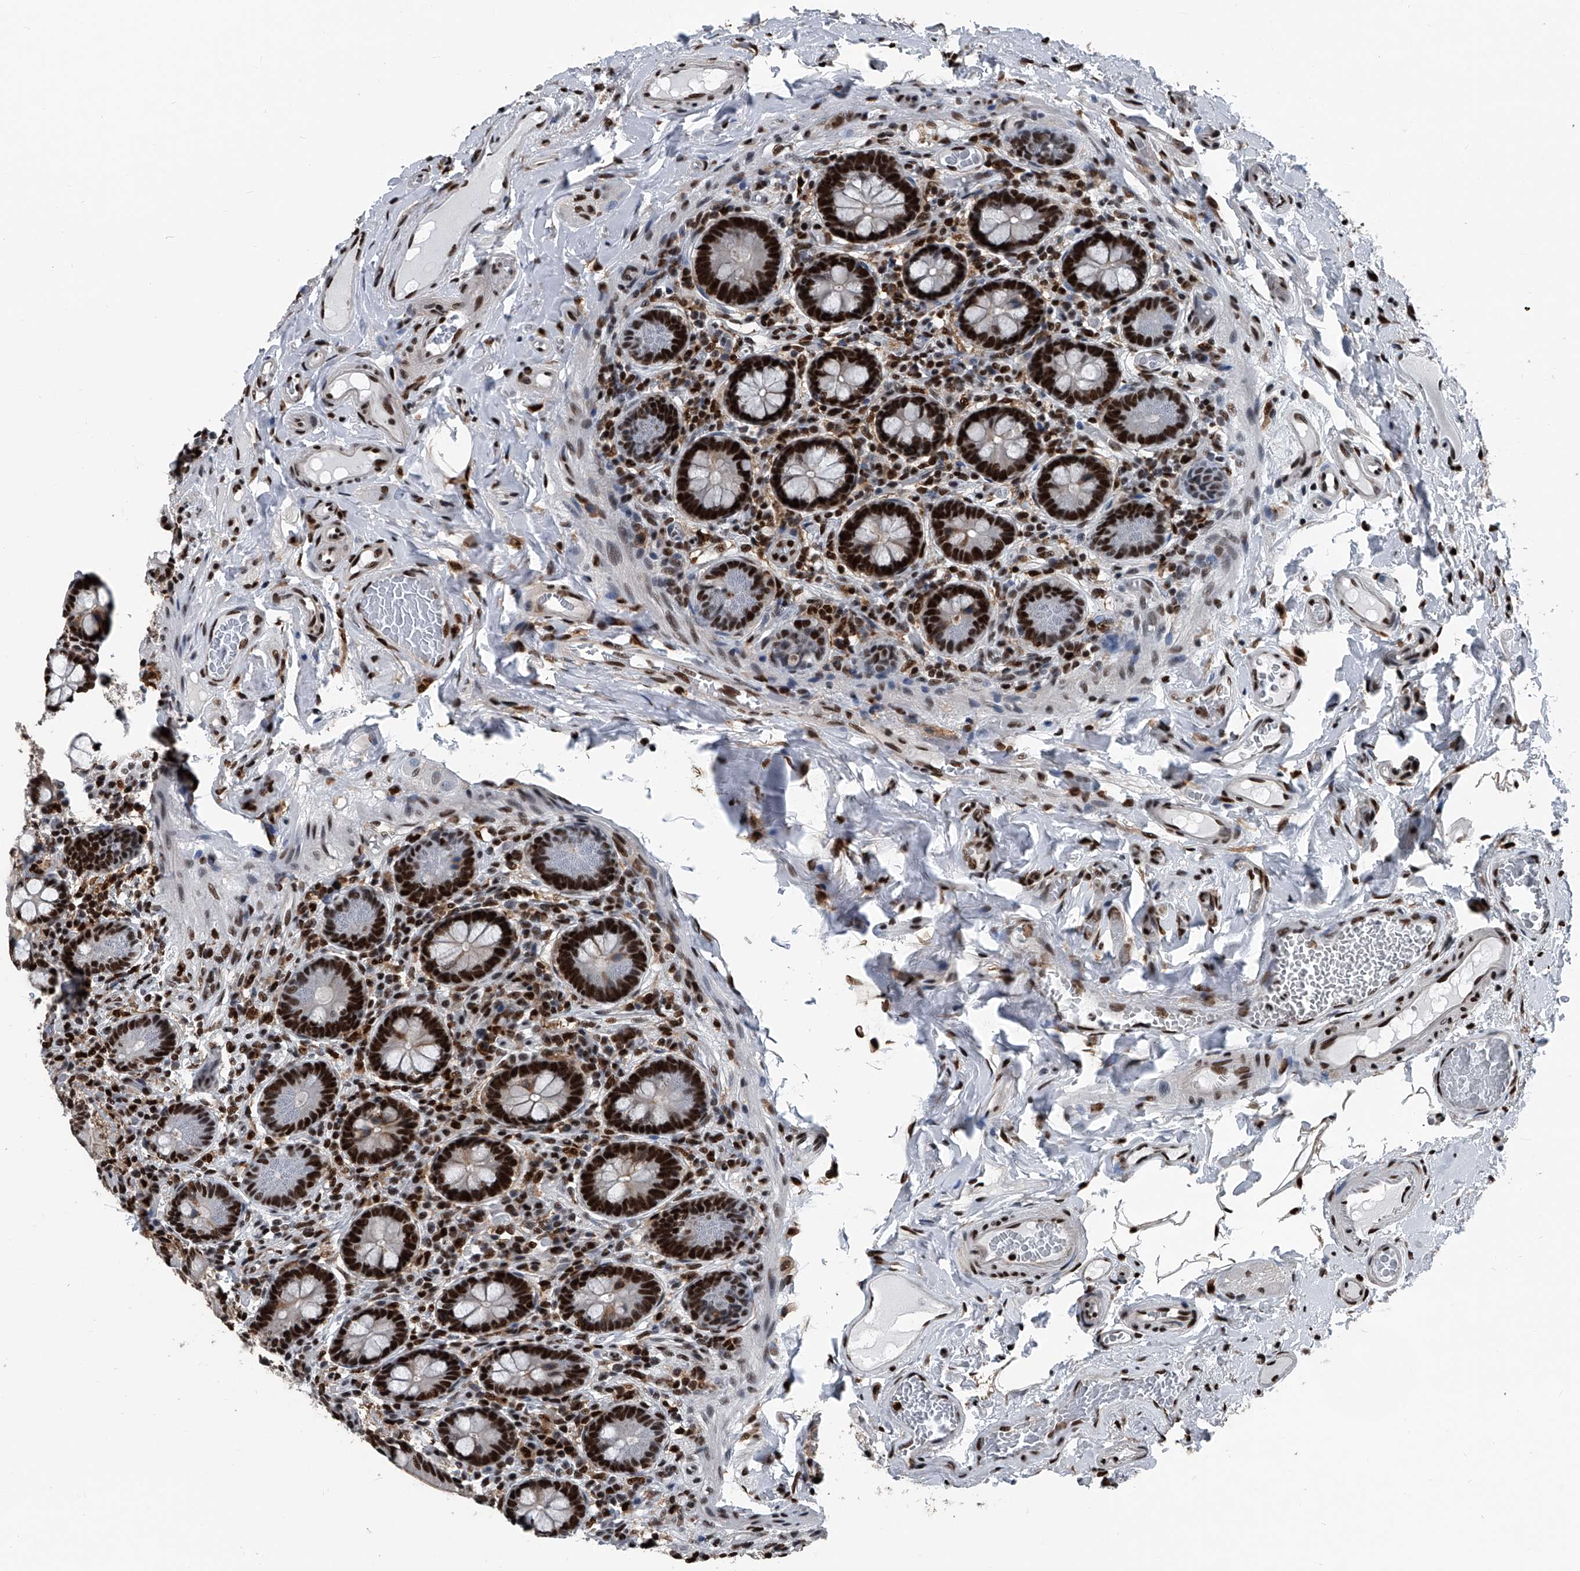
{"staining": {"intensity": "strong", "quantity": ">75%", "location": "nuclear"}, "tissue": "small intestine", "cell_type": "Glandular cells", "image_type": "normal", "snomed": [{"axis": "morphology", "description": "Normal tissue, NOS"}, {"axis": "topography", "description": "Small intestine"}], "caption": "Normal small intestine reveals strong nuclear positivity in about >75% of glandular cells.", "gene": "FKBP5", "patient": {"sex": "female", "age": 64}}